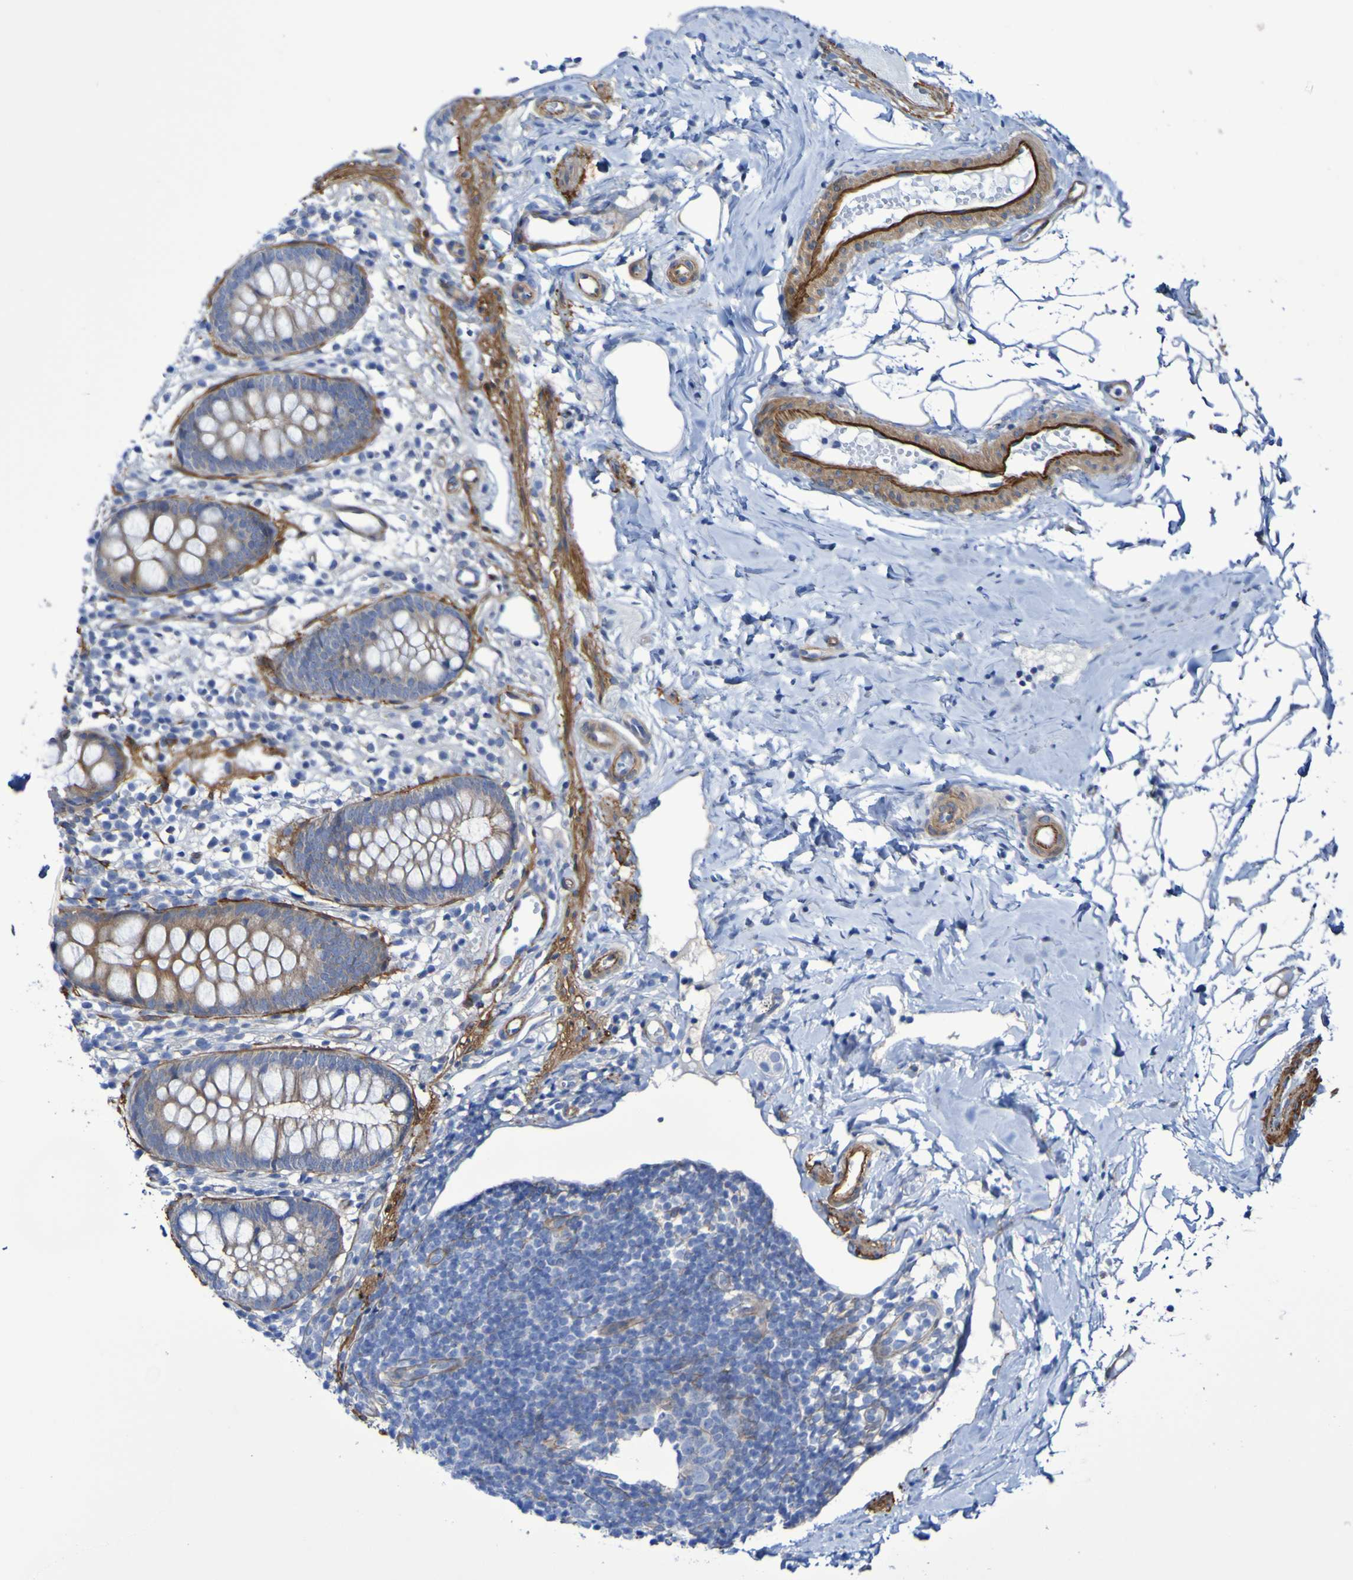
{"staining": {"intensity": "weak", "quantity": "25%-75%", "location": "cytoplasmic/membranous"}, "tissue": "appendix", "cell_type": "Glandular cells", "image_type": "normal", "snomed": [{"axis": "morphology", "description": "Normal tissue, NOS"}, {"axis": "topography", "description": "Appendix"}], "caption": "This micrograph demonstrates unremarkable appendix stained with immunohistochemistry (IHC) to label a protein in brown. The cytoplasmic/membranous of glandular cells show weak positivity for the protein. Nuclei are counter-stained blue.", "gene": "LPP", "patient": {"sex": "female", "age": 20}}